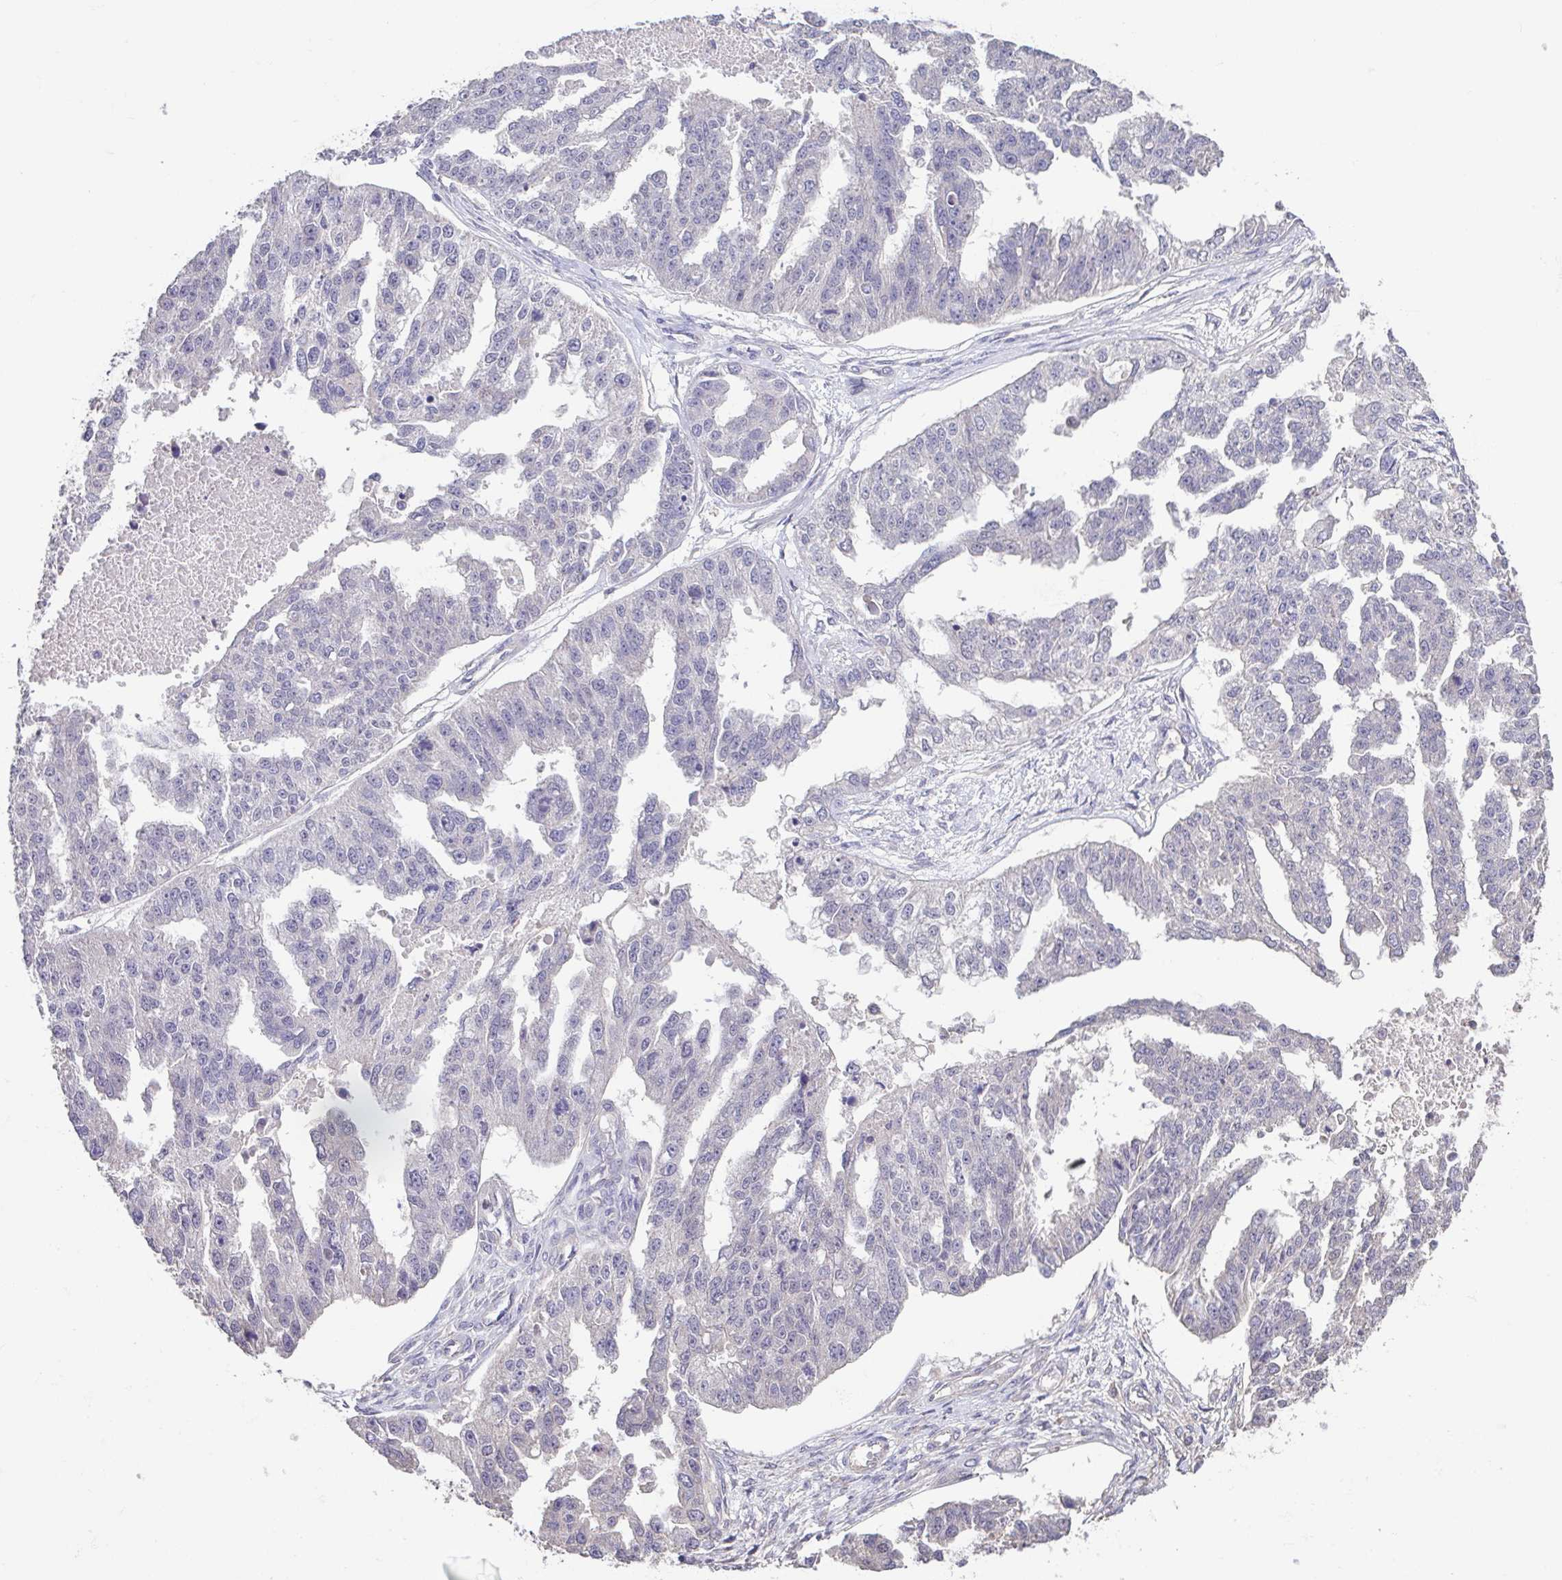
{"staining": {"intensity": "negative", "quantity": "none", "location": "none"}, "tissue": "ovarian cancer", "cell_type": "Tumor cells", "image_type": "cancer", "snomed": [{"axis": "morphology", "description": "Cystadenocarcinoma, serous, NOS"}, {"axis": "topography", "description": "Ovary"}], "caption": "Tumor cells are negative for protein expression in human serous cystadenocarcinoma (ovarian).", "gene": "ACTRT2", "patient": {"sex": "female", "age": 58}}